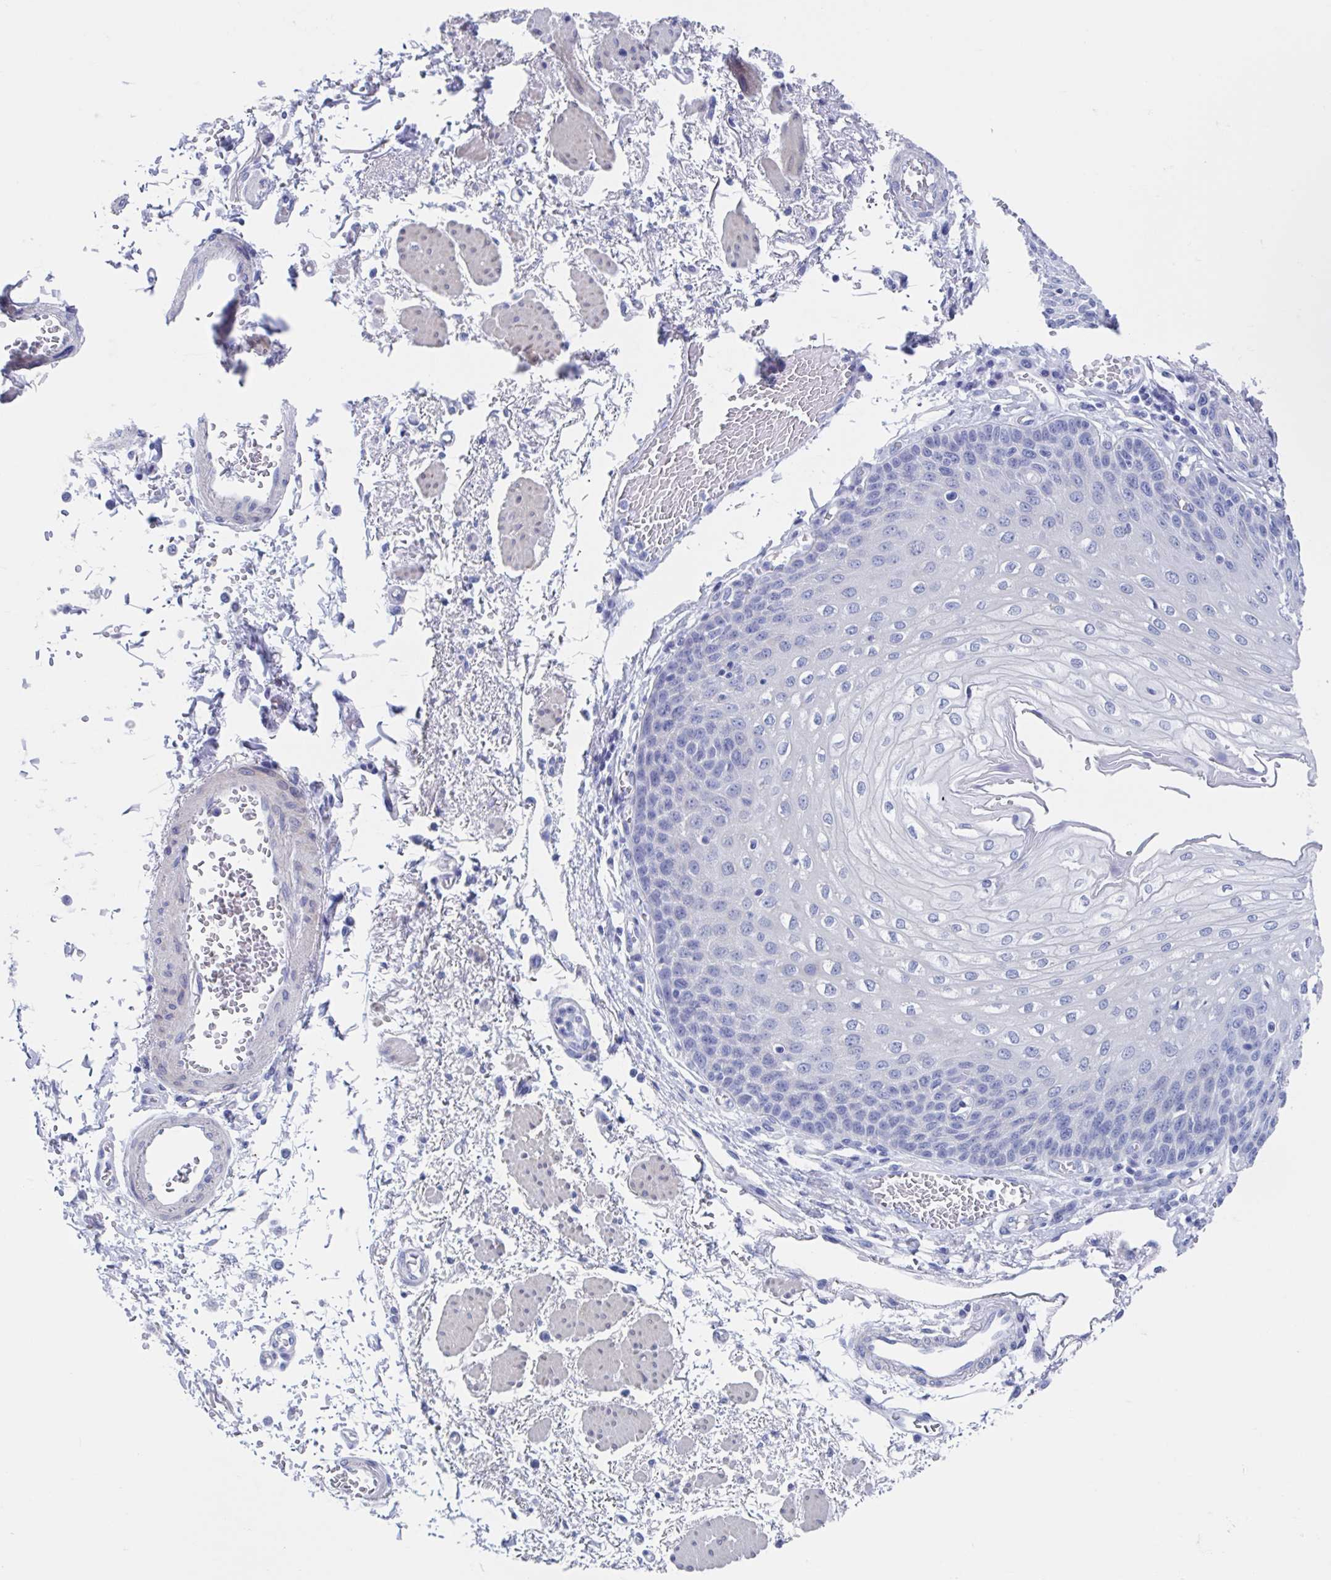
{"staining": {"intensity": "negative", "quantity": "none", "location": "none"}, "tissue": "esophagus", "cell_type": "Squamous epithelial cells", "image_type": "normal", "snomed": [{"axis": "morphology", "description": "Normal tissue, NOS"}, {"axis": "morphology", "description": "Adenocarcinoma, NOS"}, {"axis": "topography", "description": "Esophagus"}], "caption": "This is an immunohistochemistry (IHC) image of normal esophagus. There is no staining in squamous epithelial cells.", "gene": "SHCBP1L", "patient": {"sex": "male", "age": 81}}